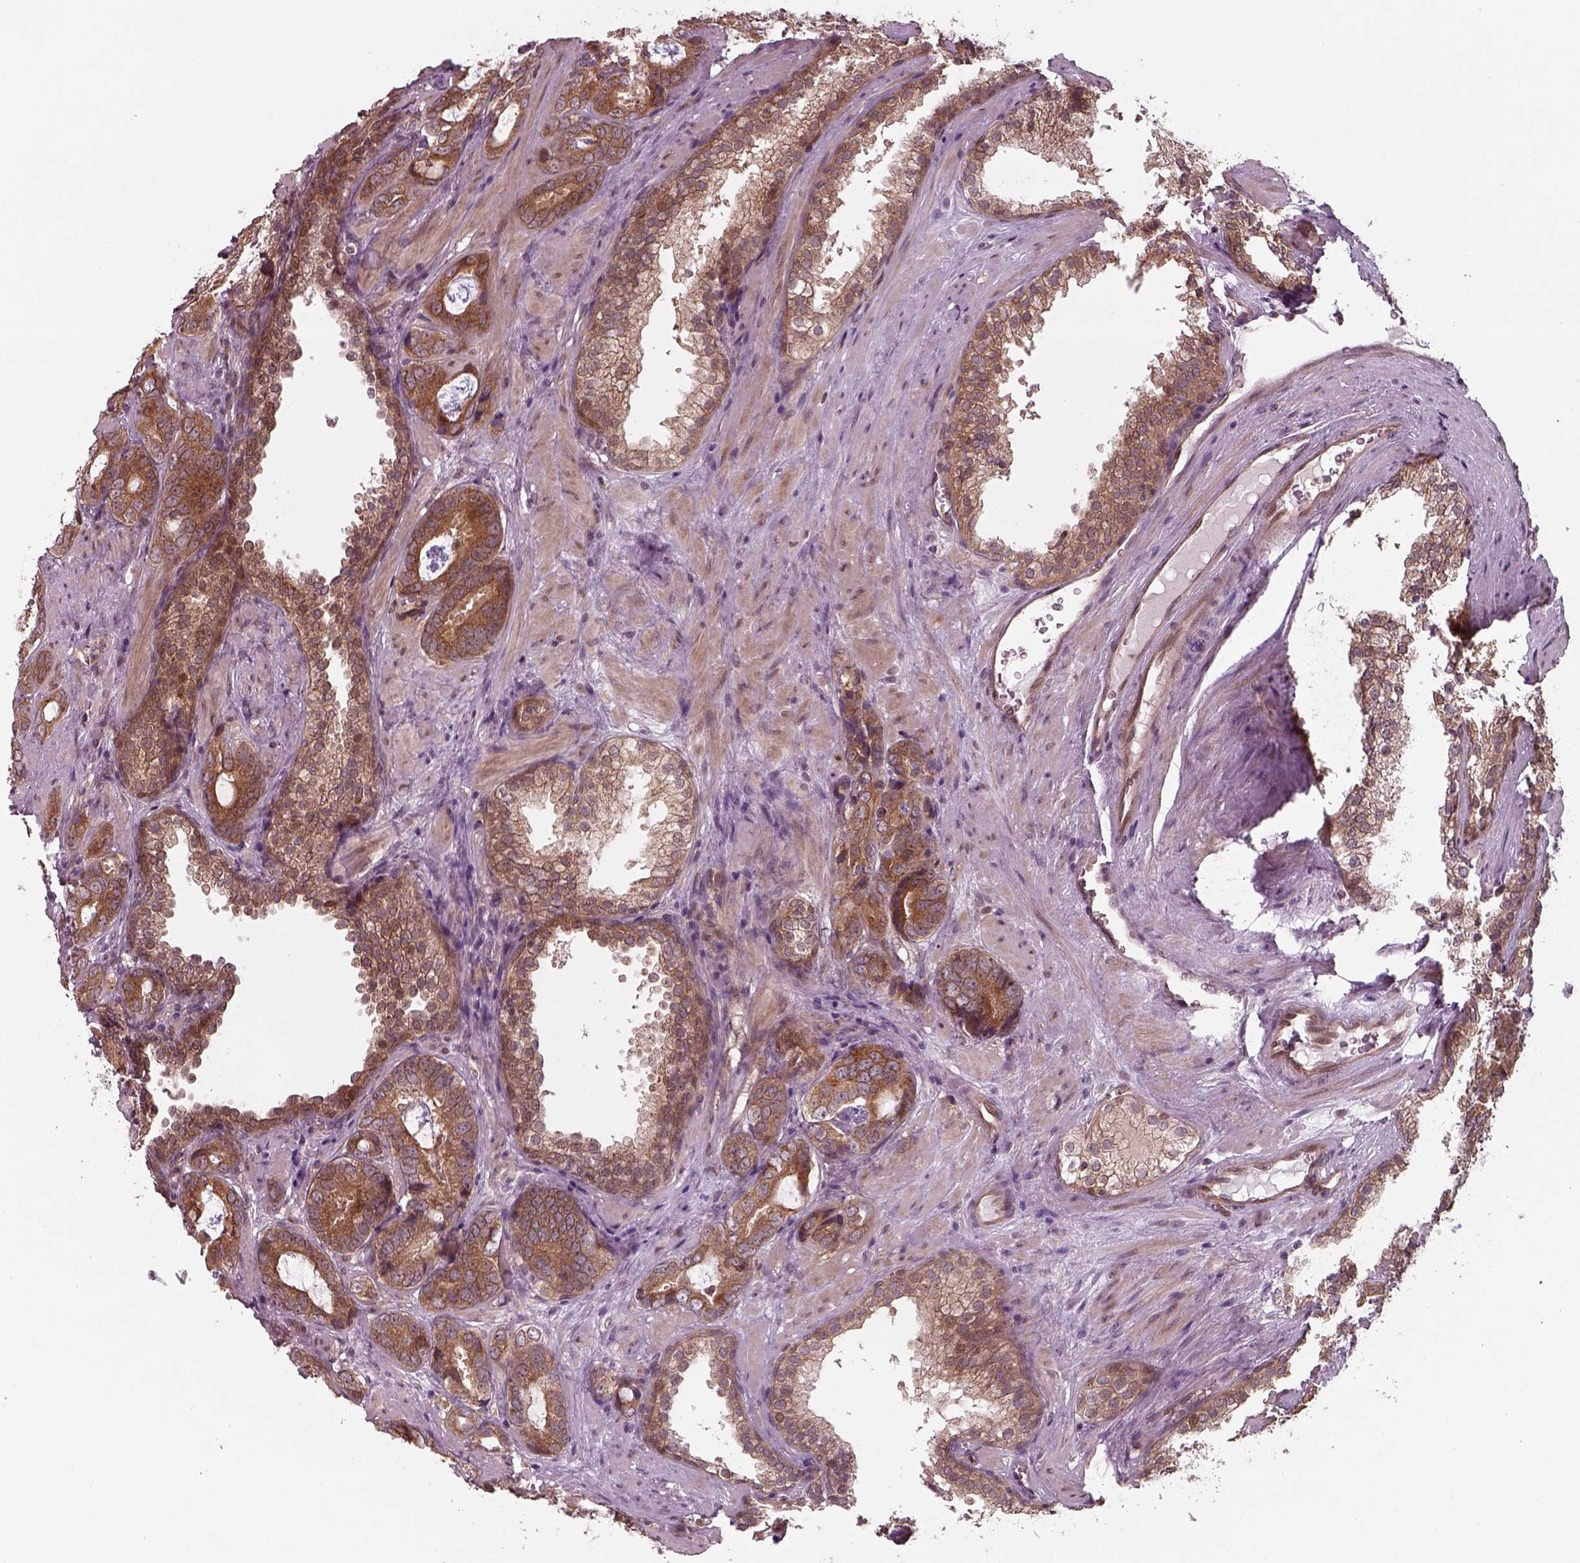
{"staining": {"intensity": "moderate", "quantity": ">75%", "location": "cytoplasmic/membranous"}, "tissue": "prostate cancer", "cell_type": "Tumor cells", "image_type": "cancer", "snomed": [{"axis": "morphology", "description": "Adenocarcinoma, Low grade"}, {"axis": "topography", "description": "Prostate"}], "caption": "Immunohistochemical staining of human adenocarcinoma (low-grade) (prostate) displays medium levels of moderate cytoplasmic/membranous positivity in about >75% of tumor cells.", "gene": "CHMP3", "patient": {"sex": "male", "age": 60}}